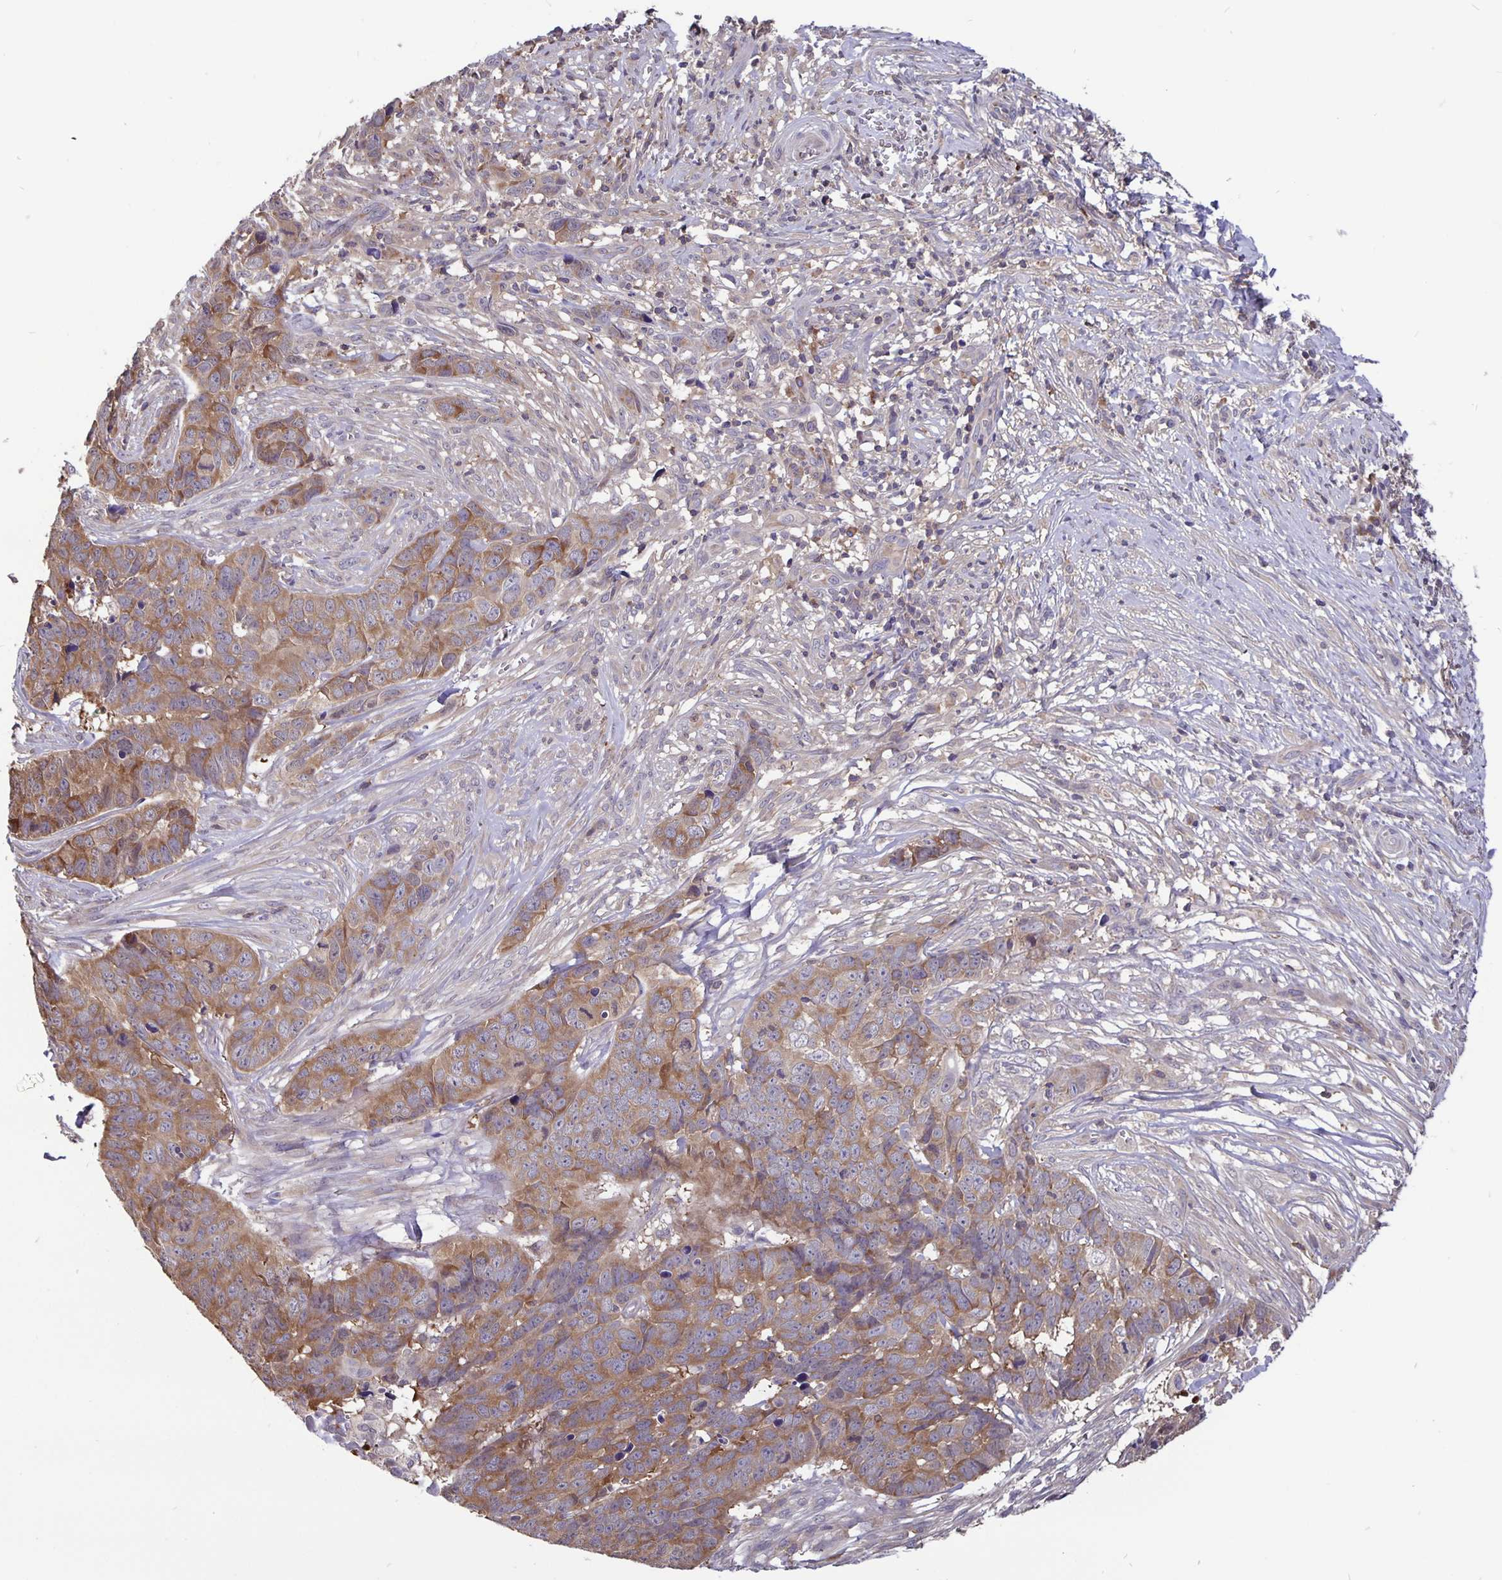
{"staining": {"intensity": "moderate", "quantity": ">75%", "location": "cytoplasmic/membranous"}, "tissue": "skin cancer", "cell_type": "Tumor cells", "image_type": "cancer", "snomed": [{"axis": "morphology", "description": "Basal cell carcinoma"}, {"axis": "topography", "description": "Skin"}], "caption": "Skin cancer (basal cell carcinoma) stained for a protein demonstrates moderate cytoplasmic/membranous positivity in tumor cells.", "gene": "FEM1C", "patient": {"sex": "female", "age": 82}}